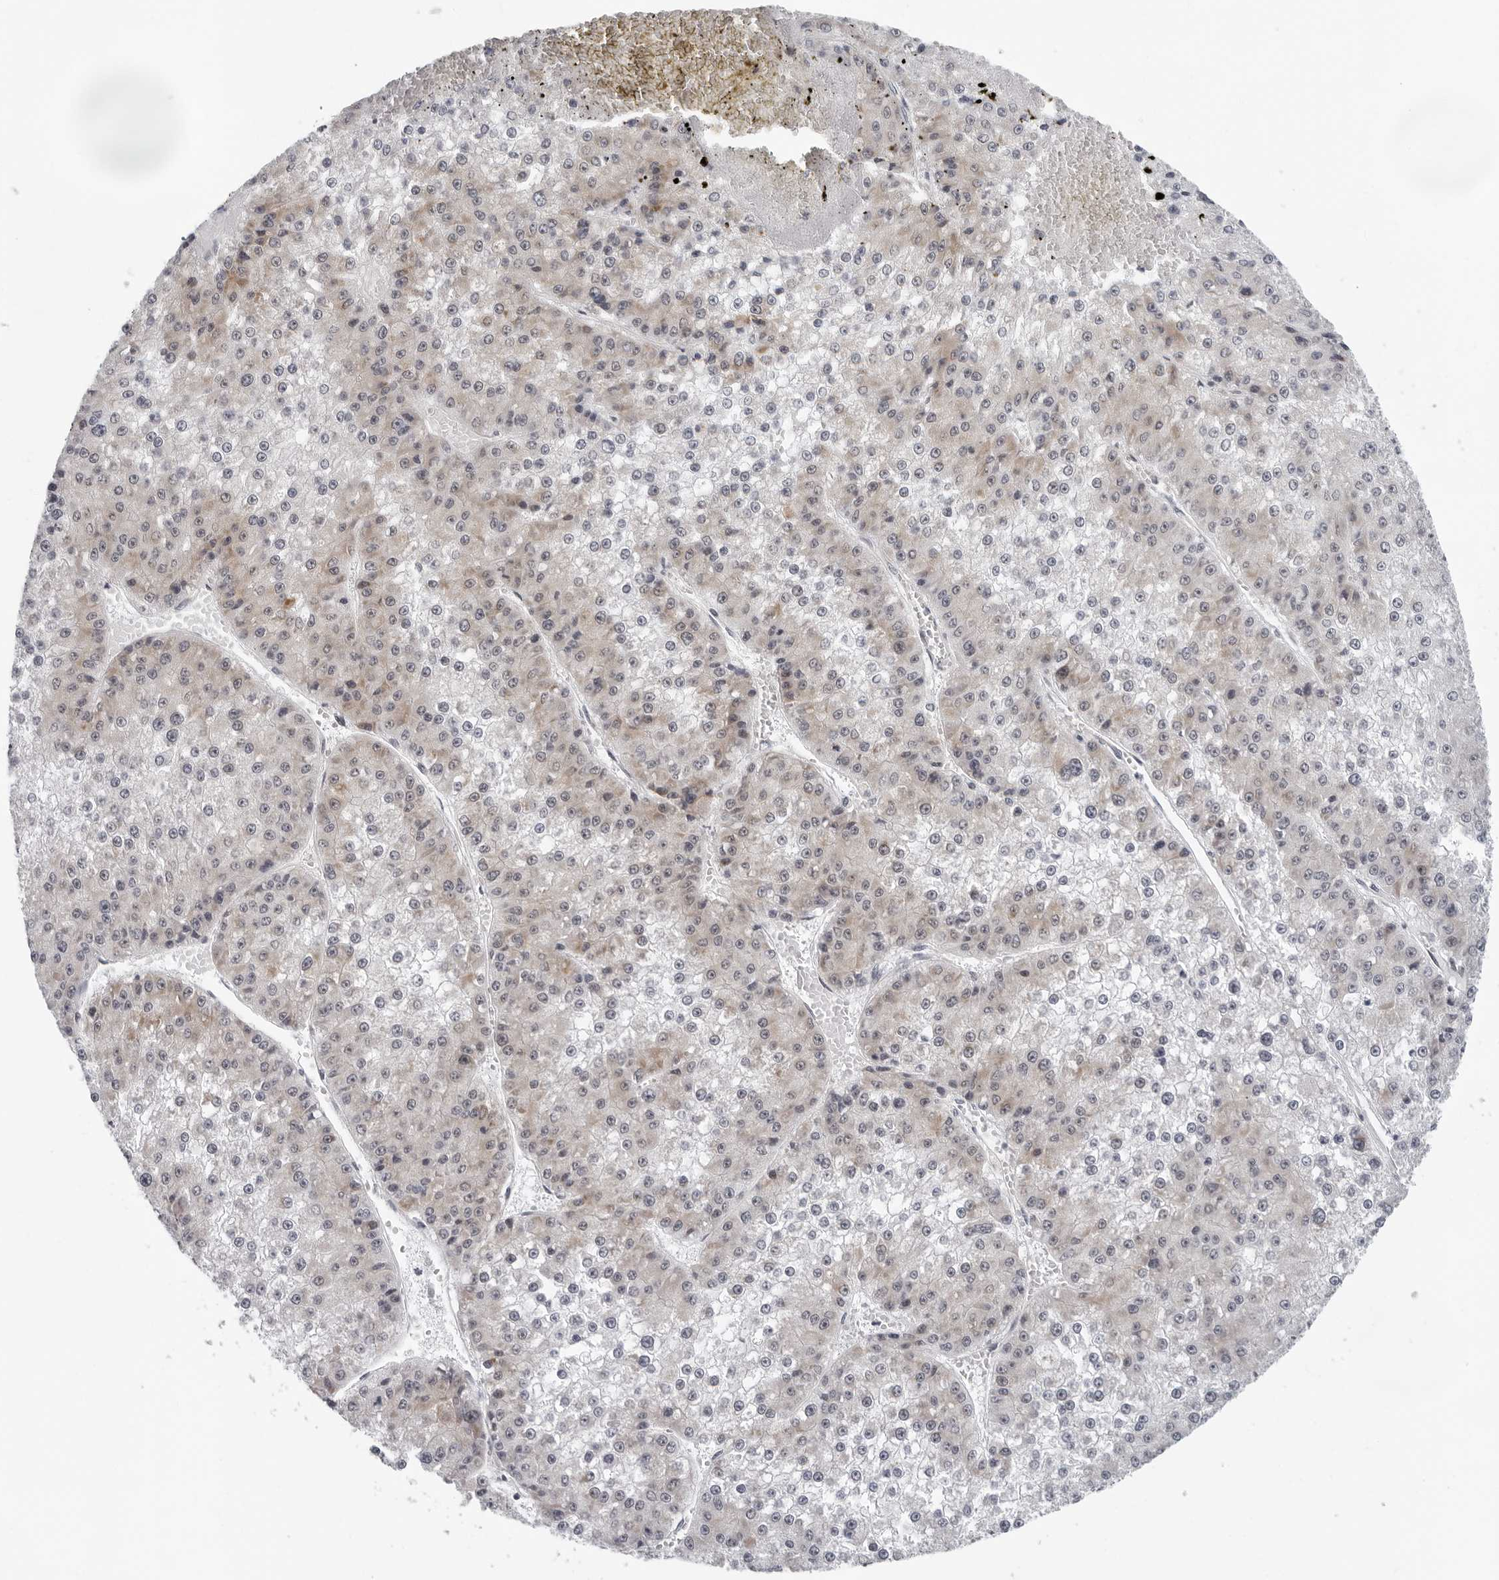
{"staining": {"intensity": "weak", "quantity": "<25%", "location": "cytoplasmic/membranous"}, "tissue": "liver cancer", "cell_type": "Tumor cells", "image_type": "cancer", "snomed": [{"axis": "morphology", "description": "Carcinoma, Hepatocellular, NOS"}, {"axis": "topography", "description": "Liver"}], "caption": "DAB (3,3'-diaminobenzidine) immunohistochemical staining of human liver cancer (hepatocellular carcinoma) displays no significant positivity in tumor cells.", "gene": "PIP4K2C", "patient": {"sex": "female", "age": 73}}